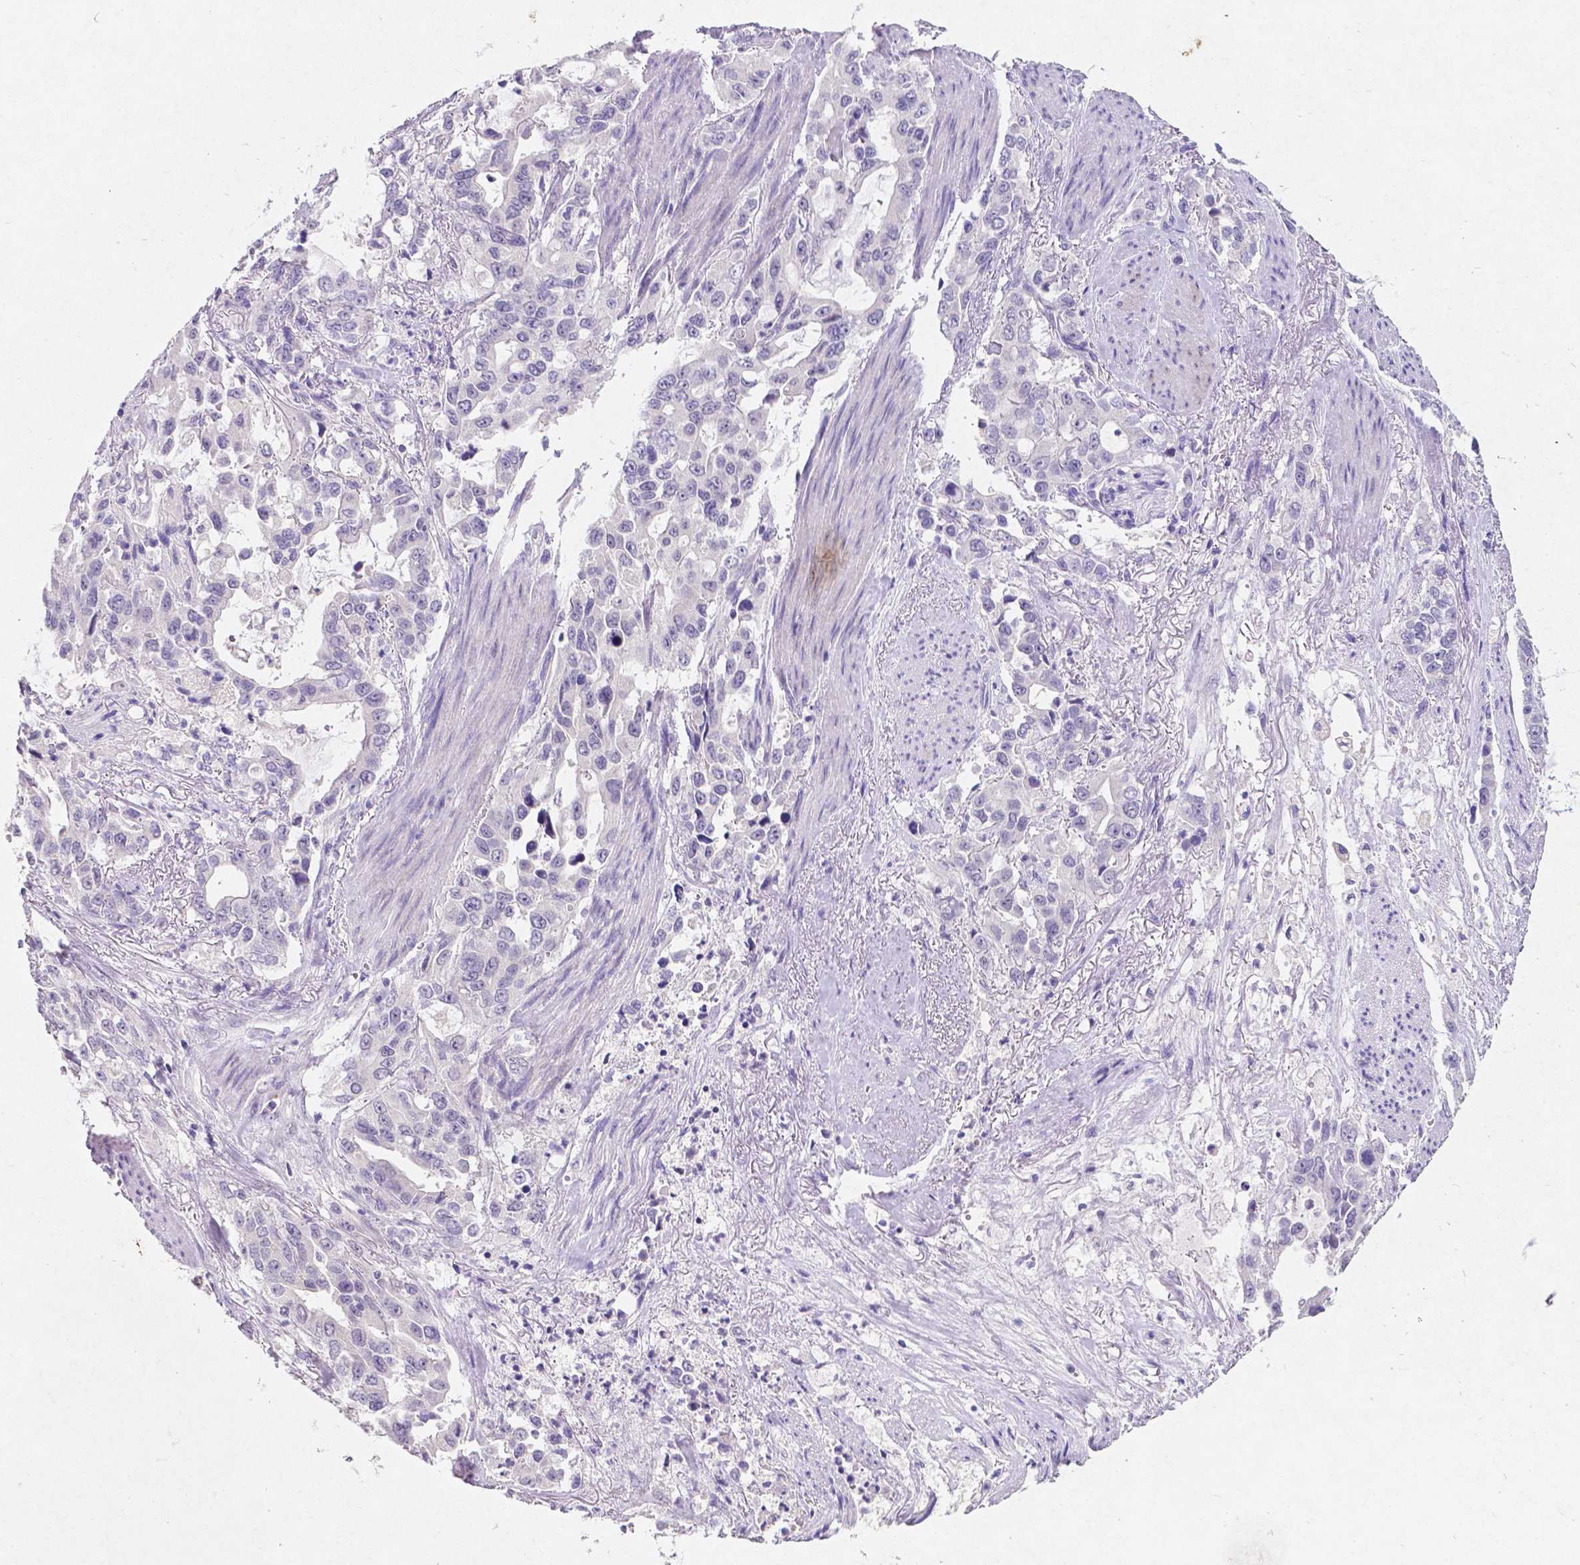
{"staining": {"intensity": "negative", "quantity": "none", "location": "none"}, "tissue": "stomach cancer", "cell_type": "Tumor cells", "image_type": "cancer", "snomed": [{"axis": "morphology", "description": "Adenocarcinoma, NOS"}, {"axis": "topography", "description": "Stomach, upper"}], "caption": "Immunohistochemical staining of adenocarcinoma (stomach) reveals no significant positivity in tumor cells.", "gene": "SATB2", "patient": {"sex": "male", "age": 85}}